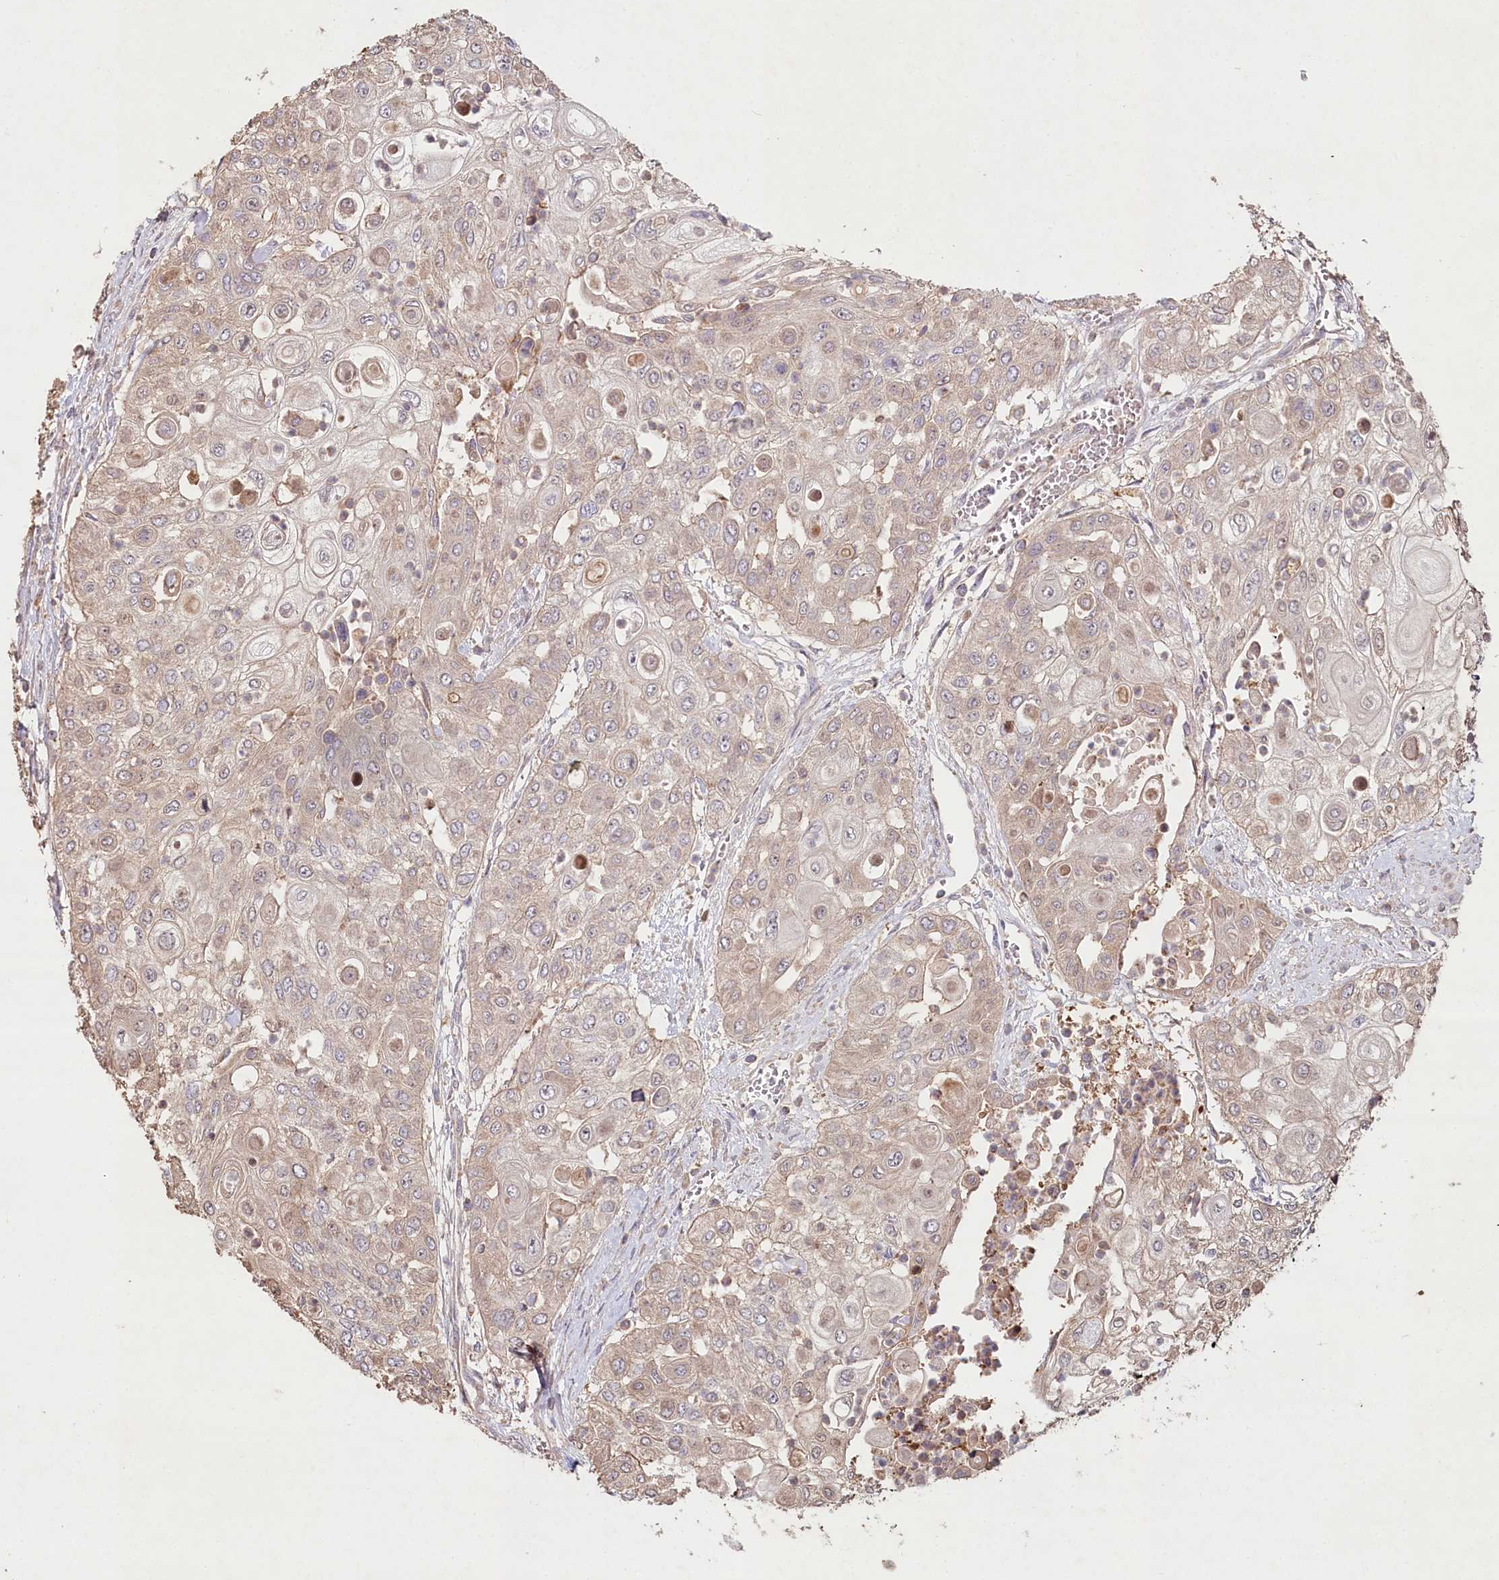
{"staining": {"intensity": "negative", "quantity": "none", "location": "none"}, "tissue": "urothelial cancer", "cell_type": "Tumor cells", "image_type": "cancer", "snomed": [{"axis": "morphology", "description": "Urothelial carcinoma, High grade"}, {"axis": "topography", "description": "Urinary bladder"}], "caption": "This is an immunohistochemistry photomicrograph of urothelial cancer. There is no positivity in tumor cells.", "gene": "HAL", "patient": {"sex": "female", "age": 79}}